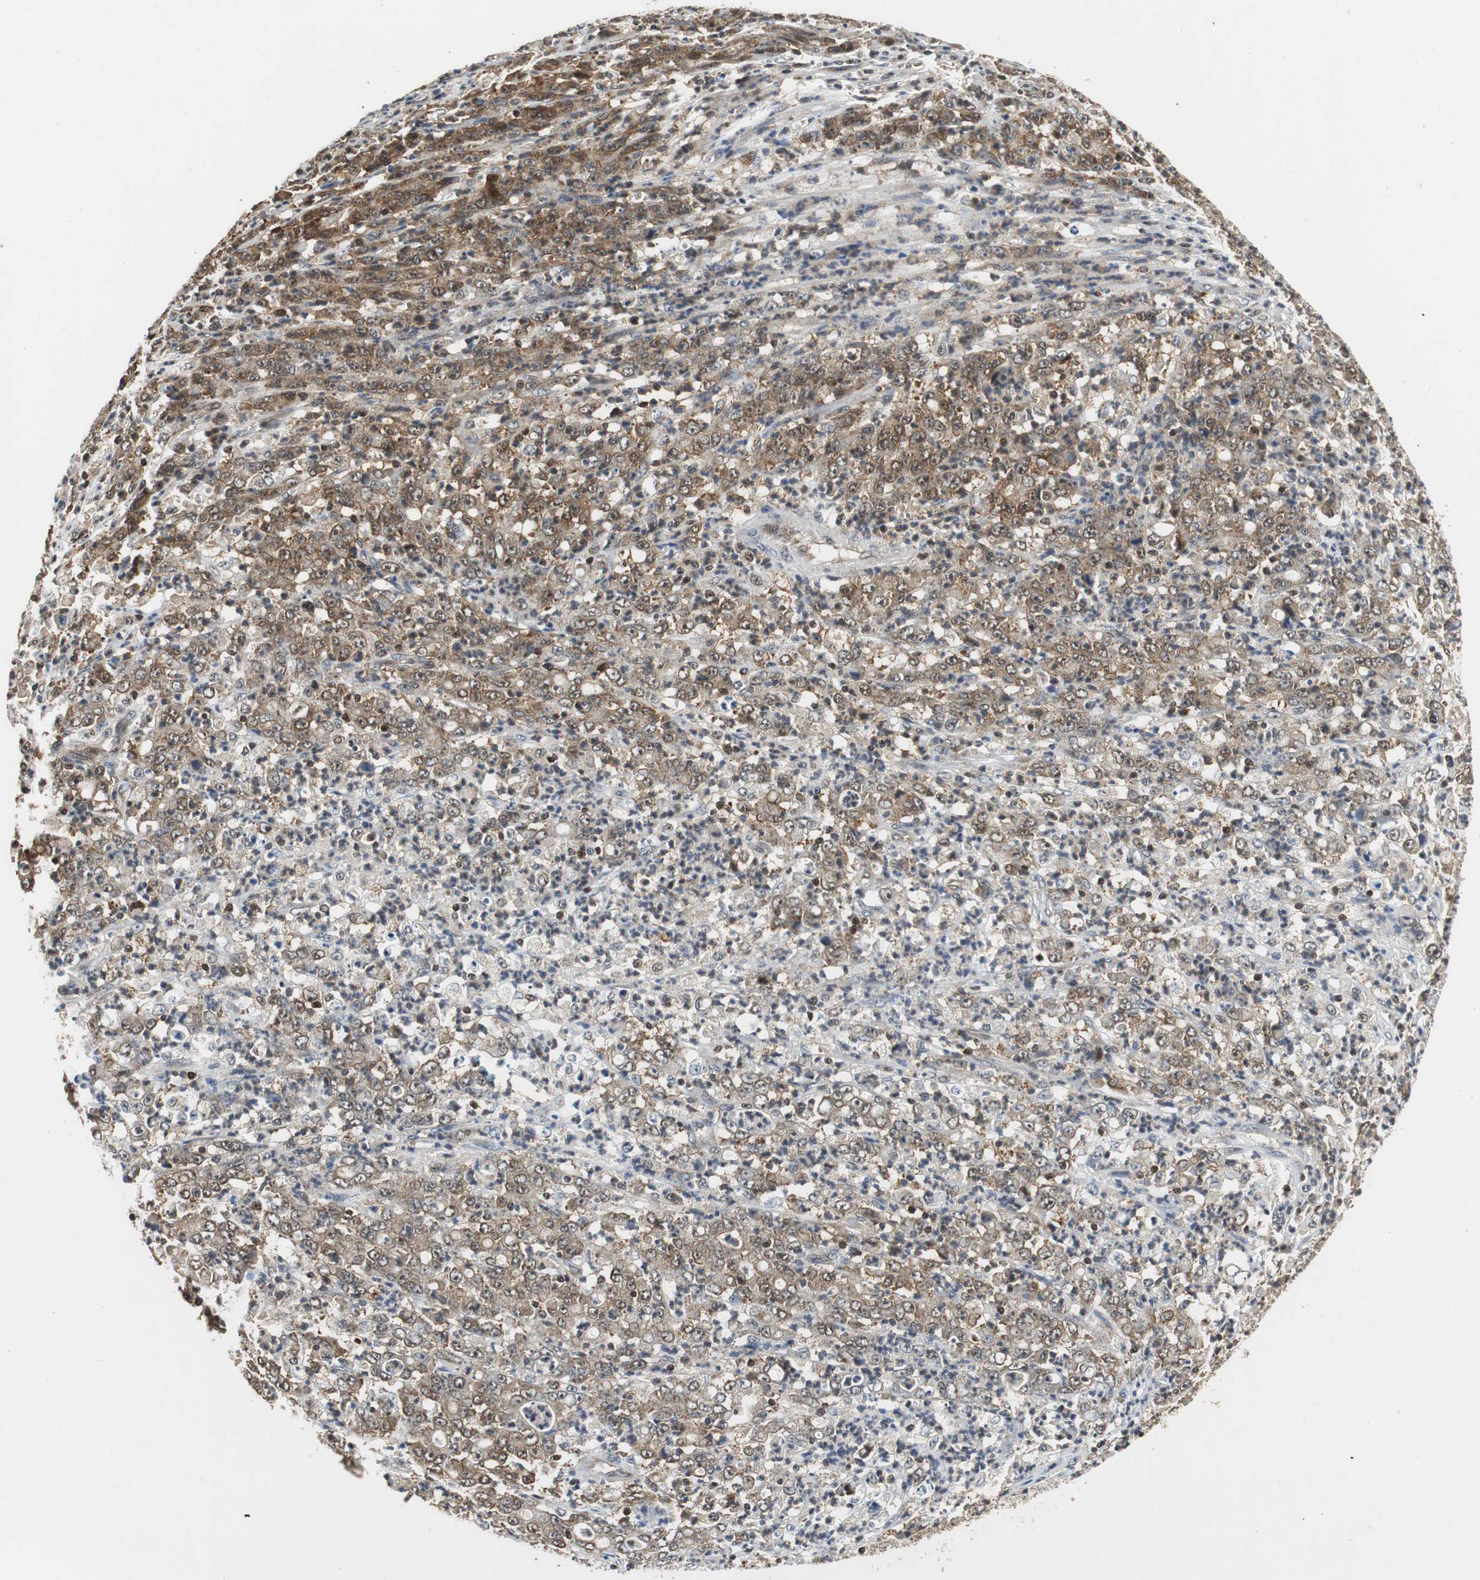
{"staining": {"intensity": "moderate", "quantity": ">75%", "location": "cytoplasmic/membranous"}, "tissue": "stomach cancer", "cell_type": "Tumor cells", "image_type": "cancer", "snomed": [{"axis": "morphology", "description": "Adenocarcinoma, NOS"}, {"axis": "topography", "description": "Stomach, lower"}], "caption": "This histopathology image shows IHC staining of human stomach cancer, with medium moderate cytoplasmic/membranous positivity in about >75% of tumor cells.", "gene": "GSDMD", "patient": {"sex": "female", "age": 71}}